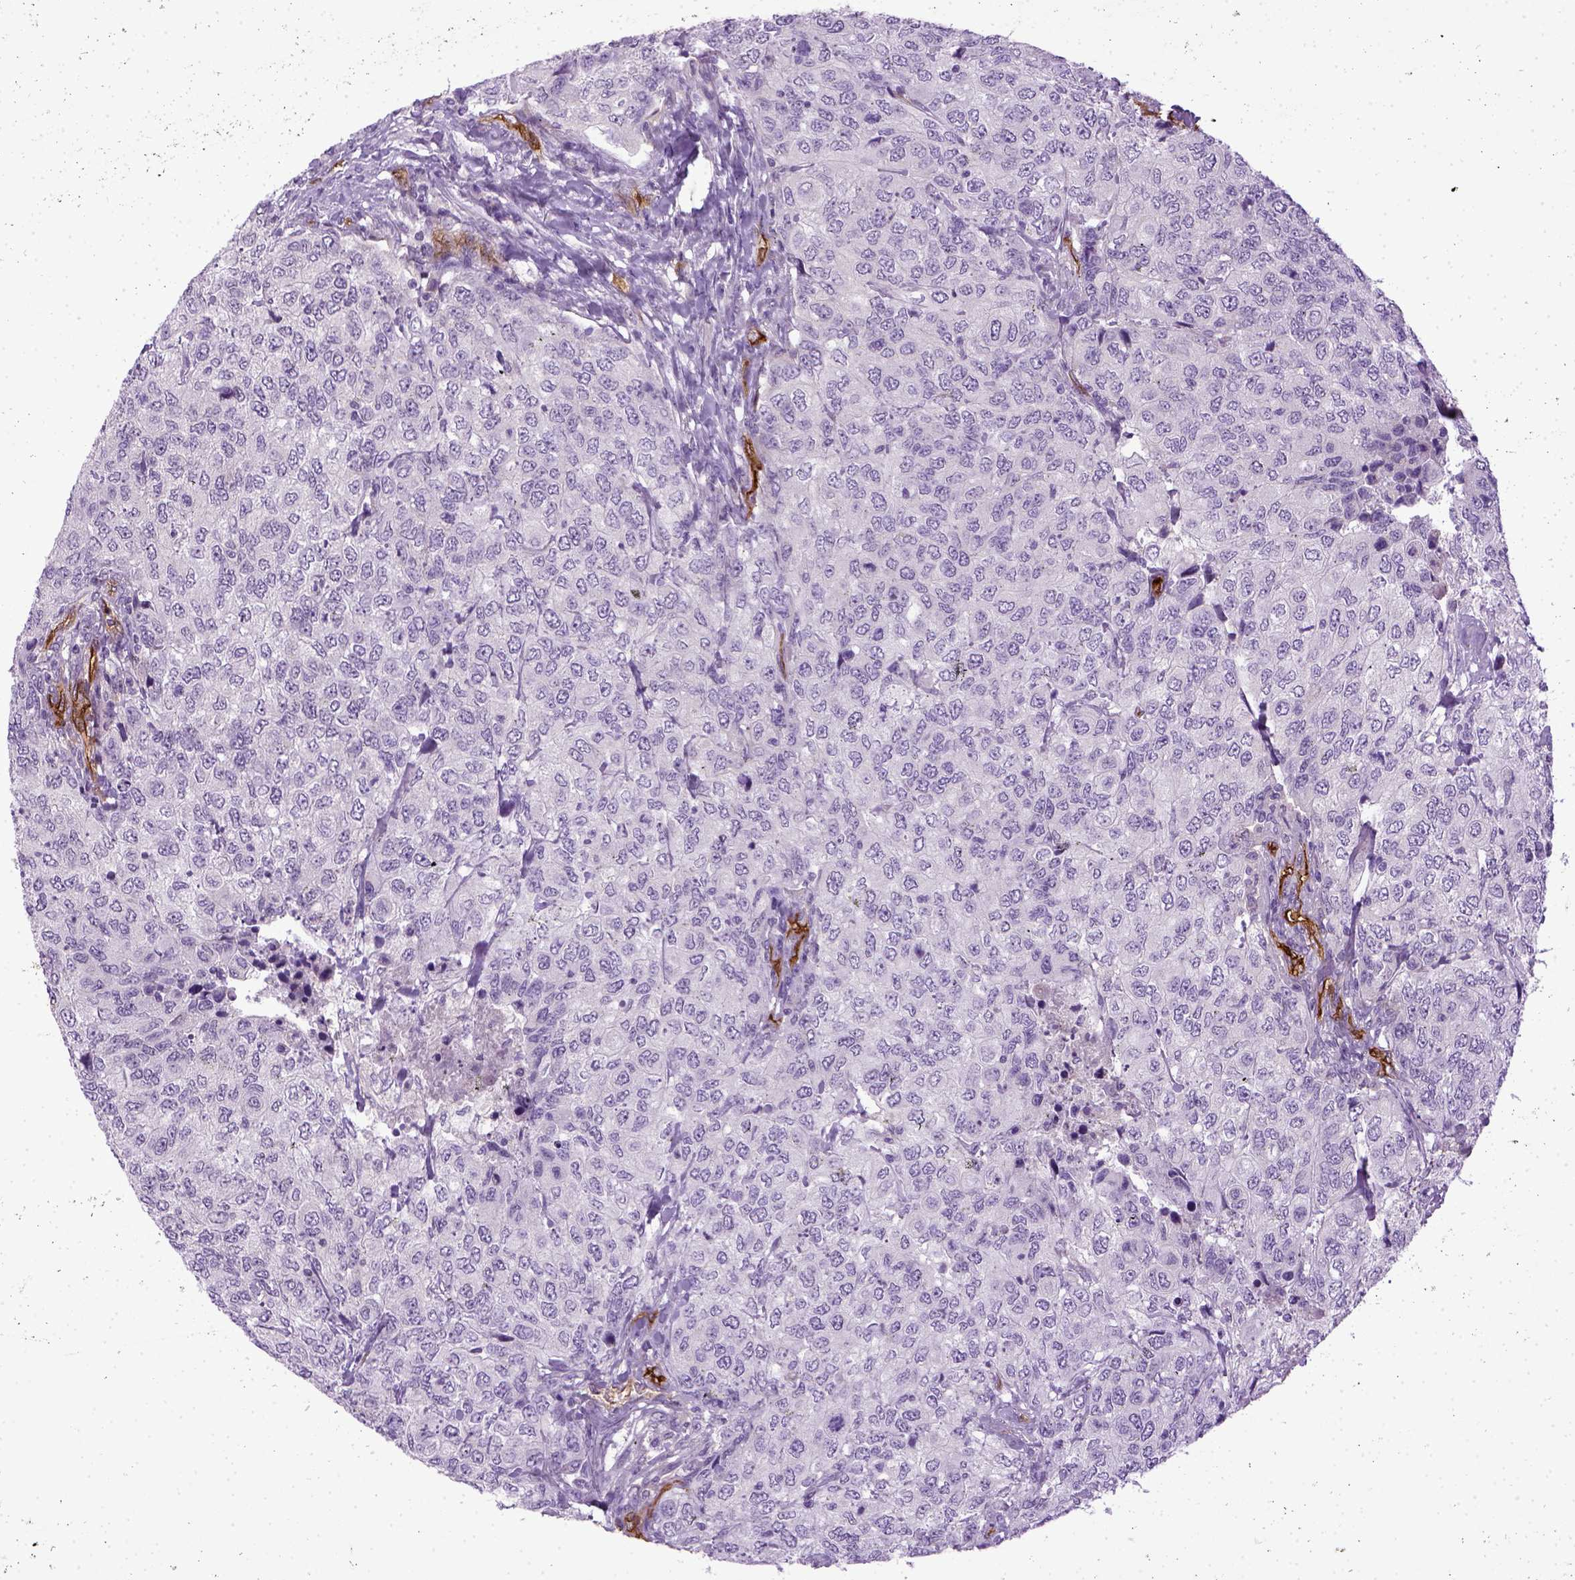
{"staining": {"intensity": "negative", "quantity": "none", "location": "none"}, "tissue": "urothelial cancer", "cell_type": "Tumor cells", "image_type": "cancer", "snomed": [{"axis": "morphology", "description": "Urothelial carcinoma, High grade"}, {"axis": "topography", "description": "Urinary bladder"}], "caption": "Immunohistochemistry micrograph of urothelial carcinoma (high-grade) stained for a protein (brown), which exhibits no positivity in tumor cells. (Brightfield microscopy of DAB (3,3'-diaminobenzidine) immunohistochemistry (IHC) at high magnification).", "gene": "ENG", "patient": {"sex": "female", "age": 78}}